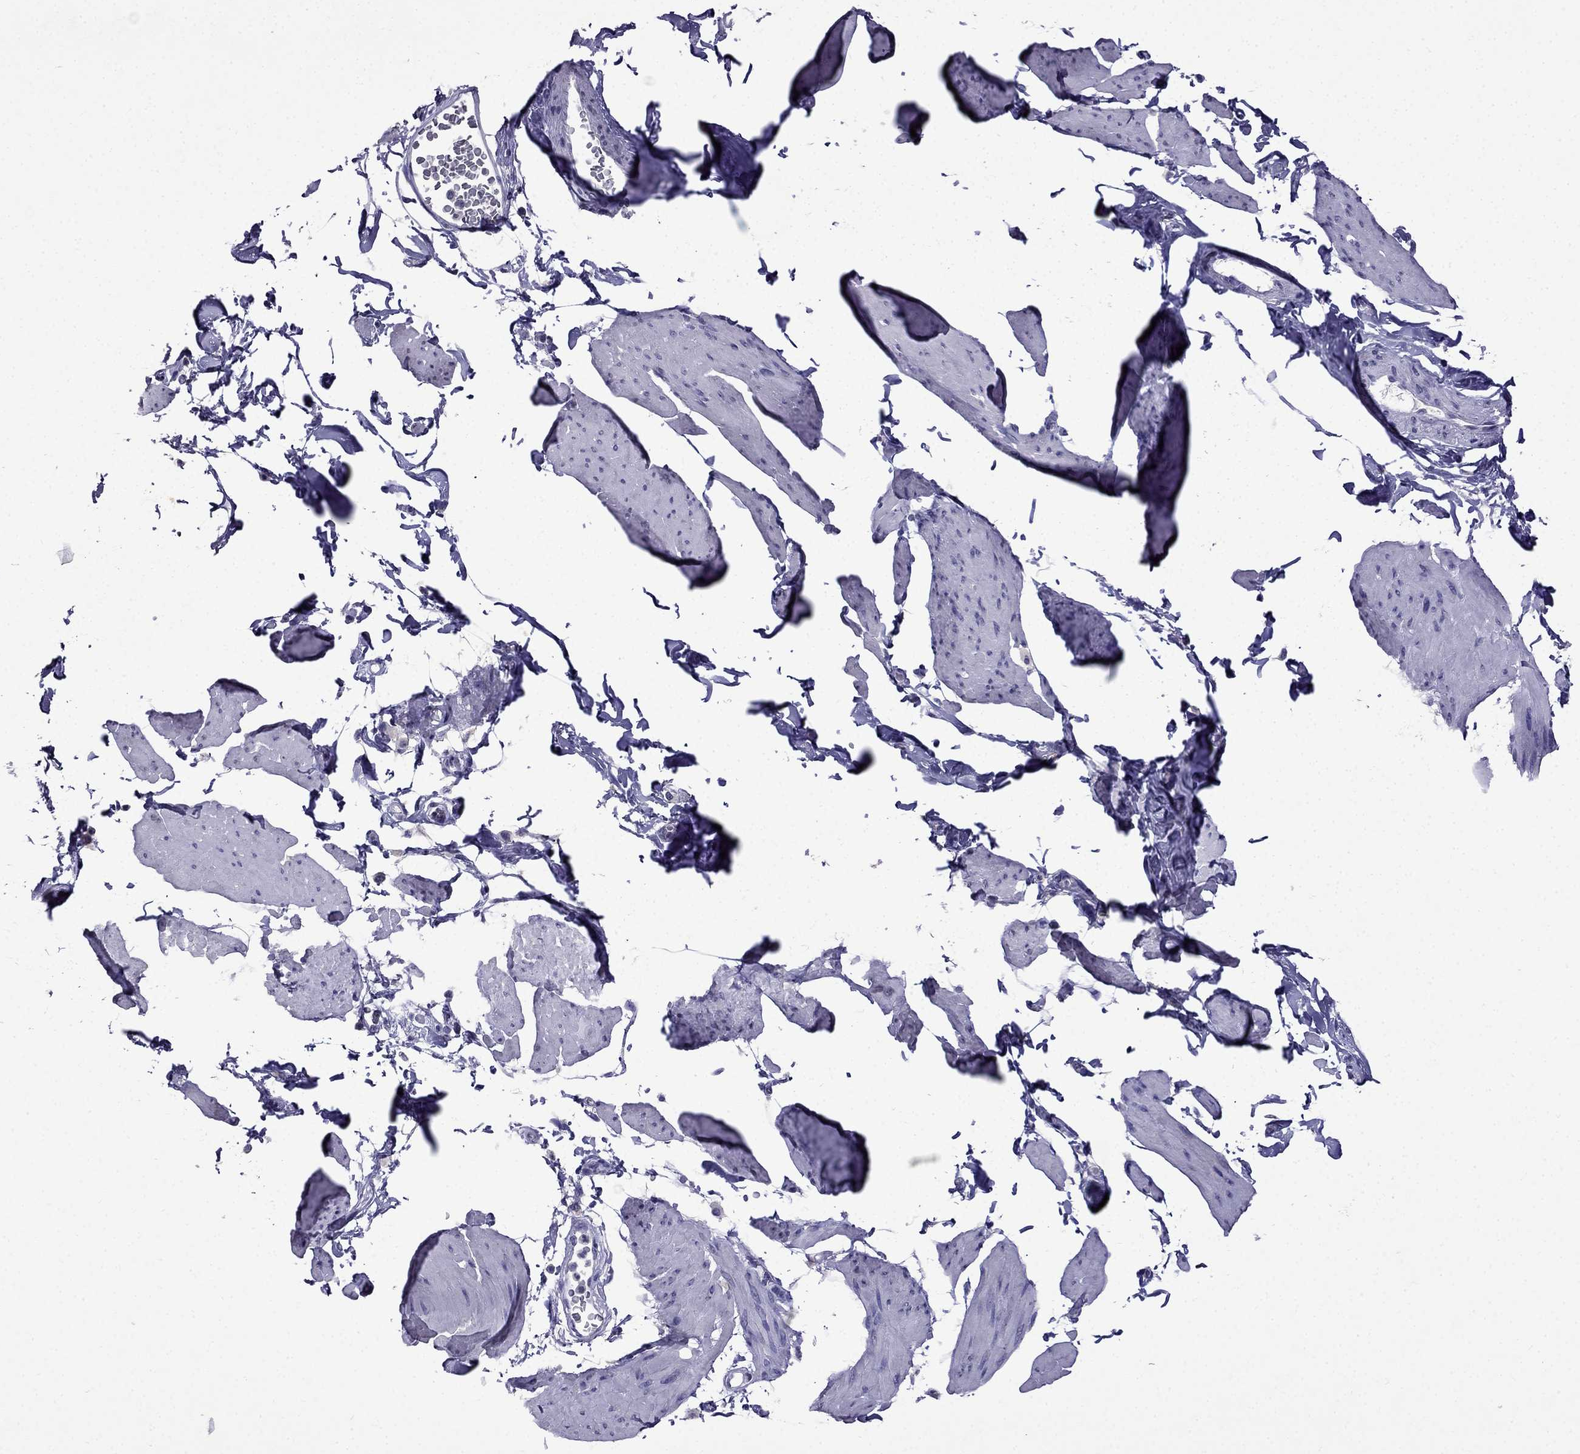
{"staining": {"intensity": "negative", "quantity": "none", "location": "none"}, "tissue": "smooth muscle", "cell_type": "Smooth muscle cells", "image_type": "normal", "snomed": [{"axis": "morphology", "description": "Normal tissue, NOS"}, {"axis": "topography", "description": "Adipose tissue"}, {"axis": "topography", "description": "Smooth muscle"}, {"axis": "topography", "description": "Peripheral nerve tissue"}], "caption": "The histopathology image displays no significant expression in smooth muscle cells of smooth muscle. (DAB (3,3'-diaminobenzidine) immunohistochemistry (IHC) with hematoxylin counter stain).", "gene": "DNAH17", "patient": {"sex": "male", "age": 83}}